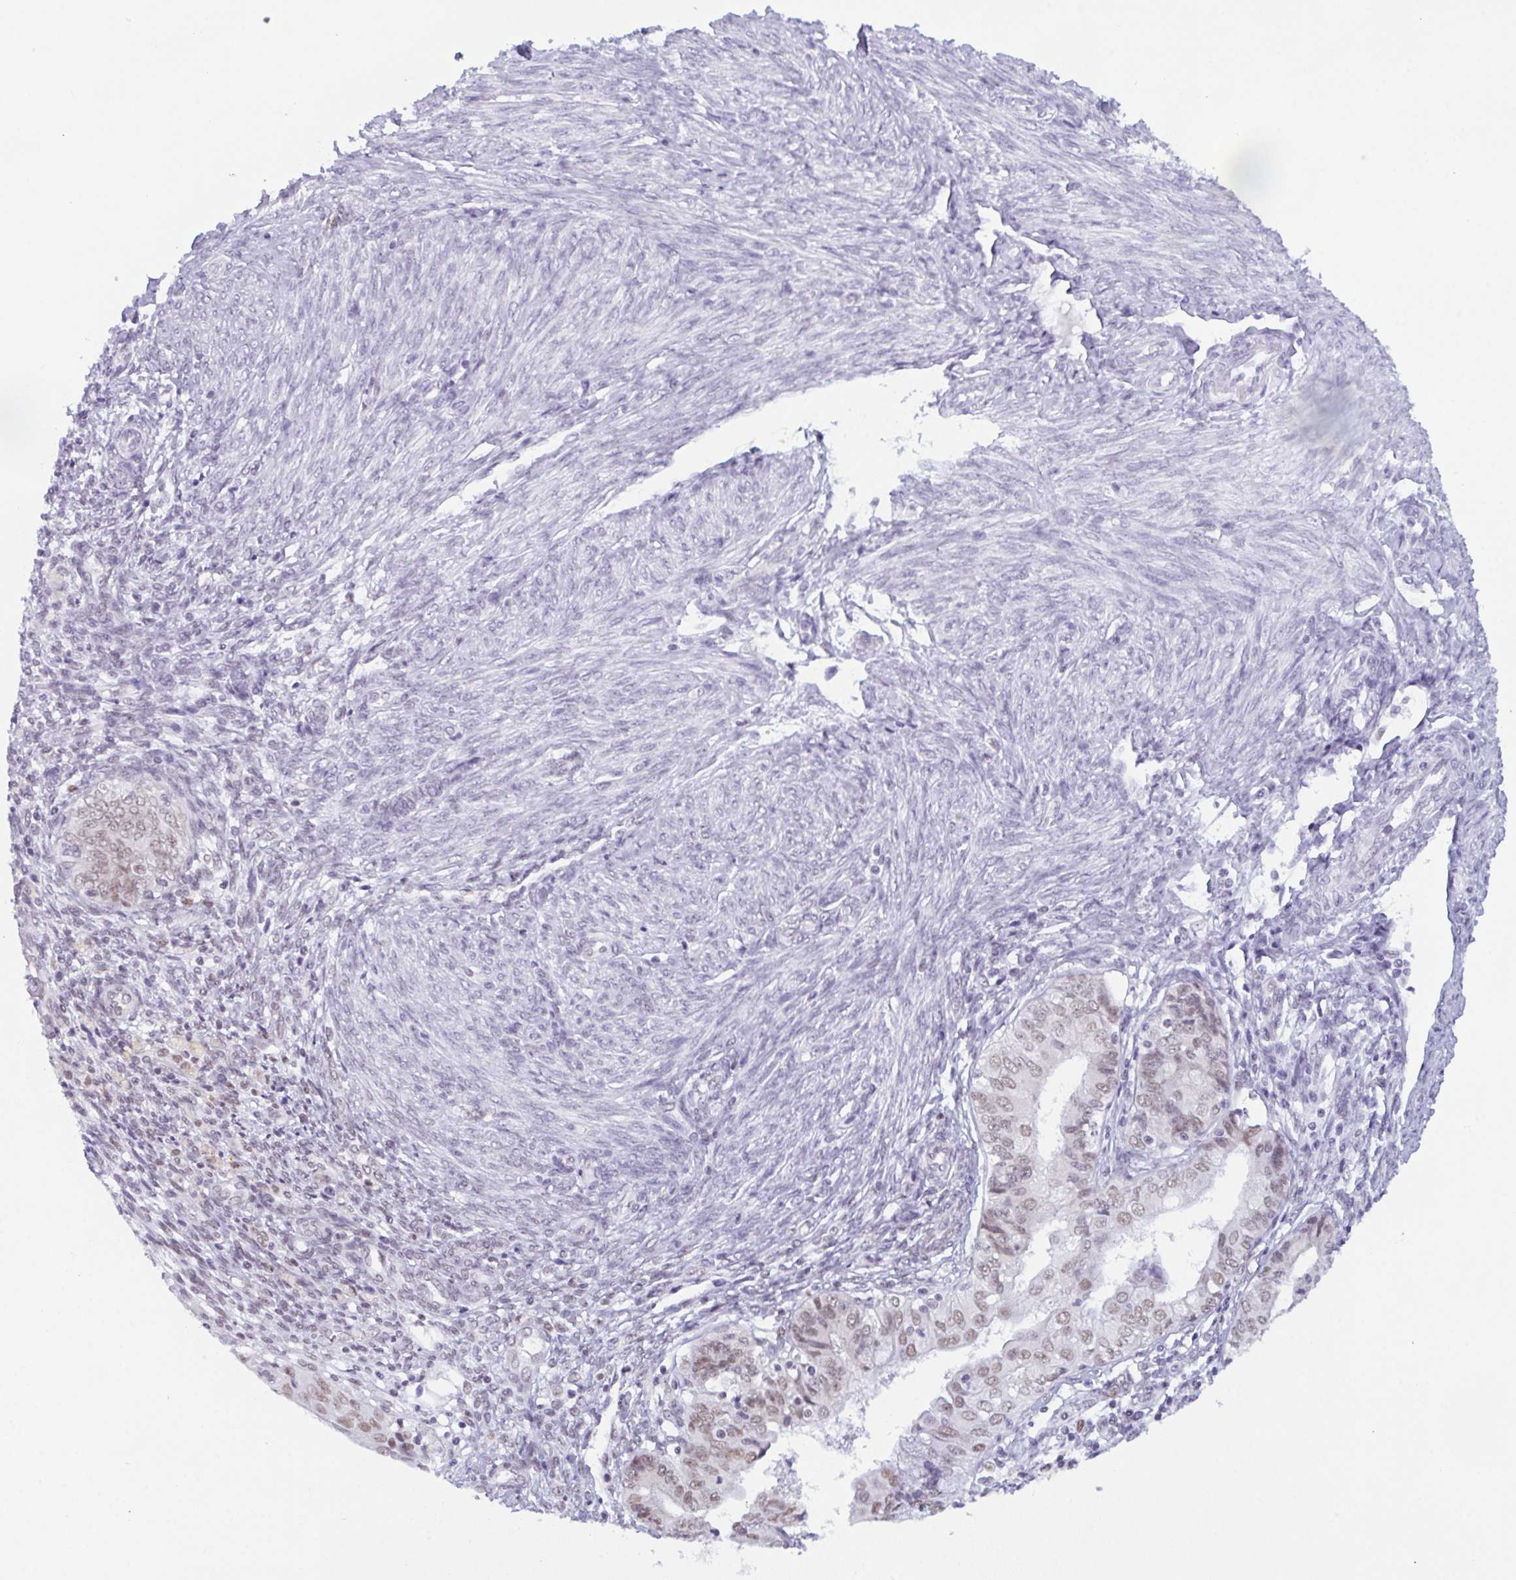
{"staining": {"intensity": "moderate", "quantity": ">75%", "location": "nuclear"}, "tissue": "endometrial cancer", "cell_type": "Tumor cells", "image_type": "cancer", "snomed": [{"axis": "morphology", "description": "Adenocarcinoma, NOS"}, {"axis": "topography", "description": "Endometrium"}], "caption": "Endometrial adenocarcinoma stained with a protein marker exhibits moderate staining in tumor cells.", "gene": "RBM7", "patient": {"sex": "female", "age": 68}}